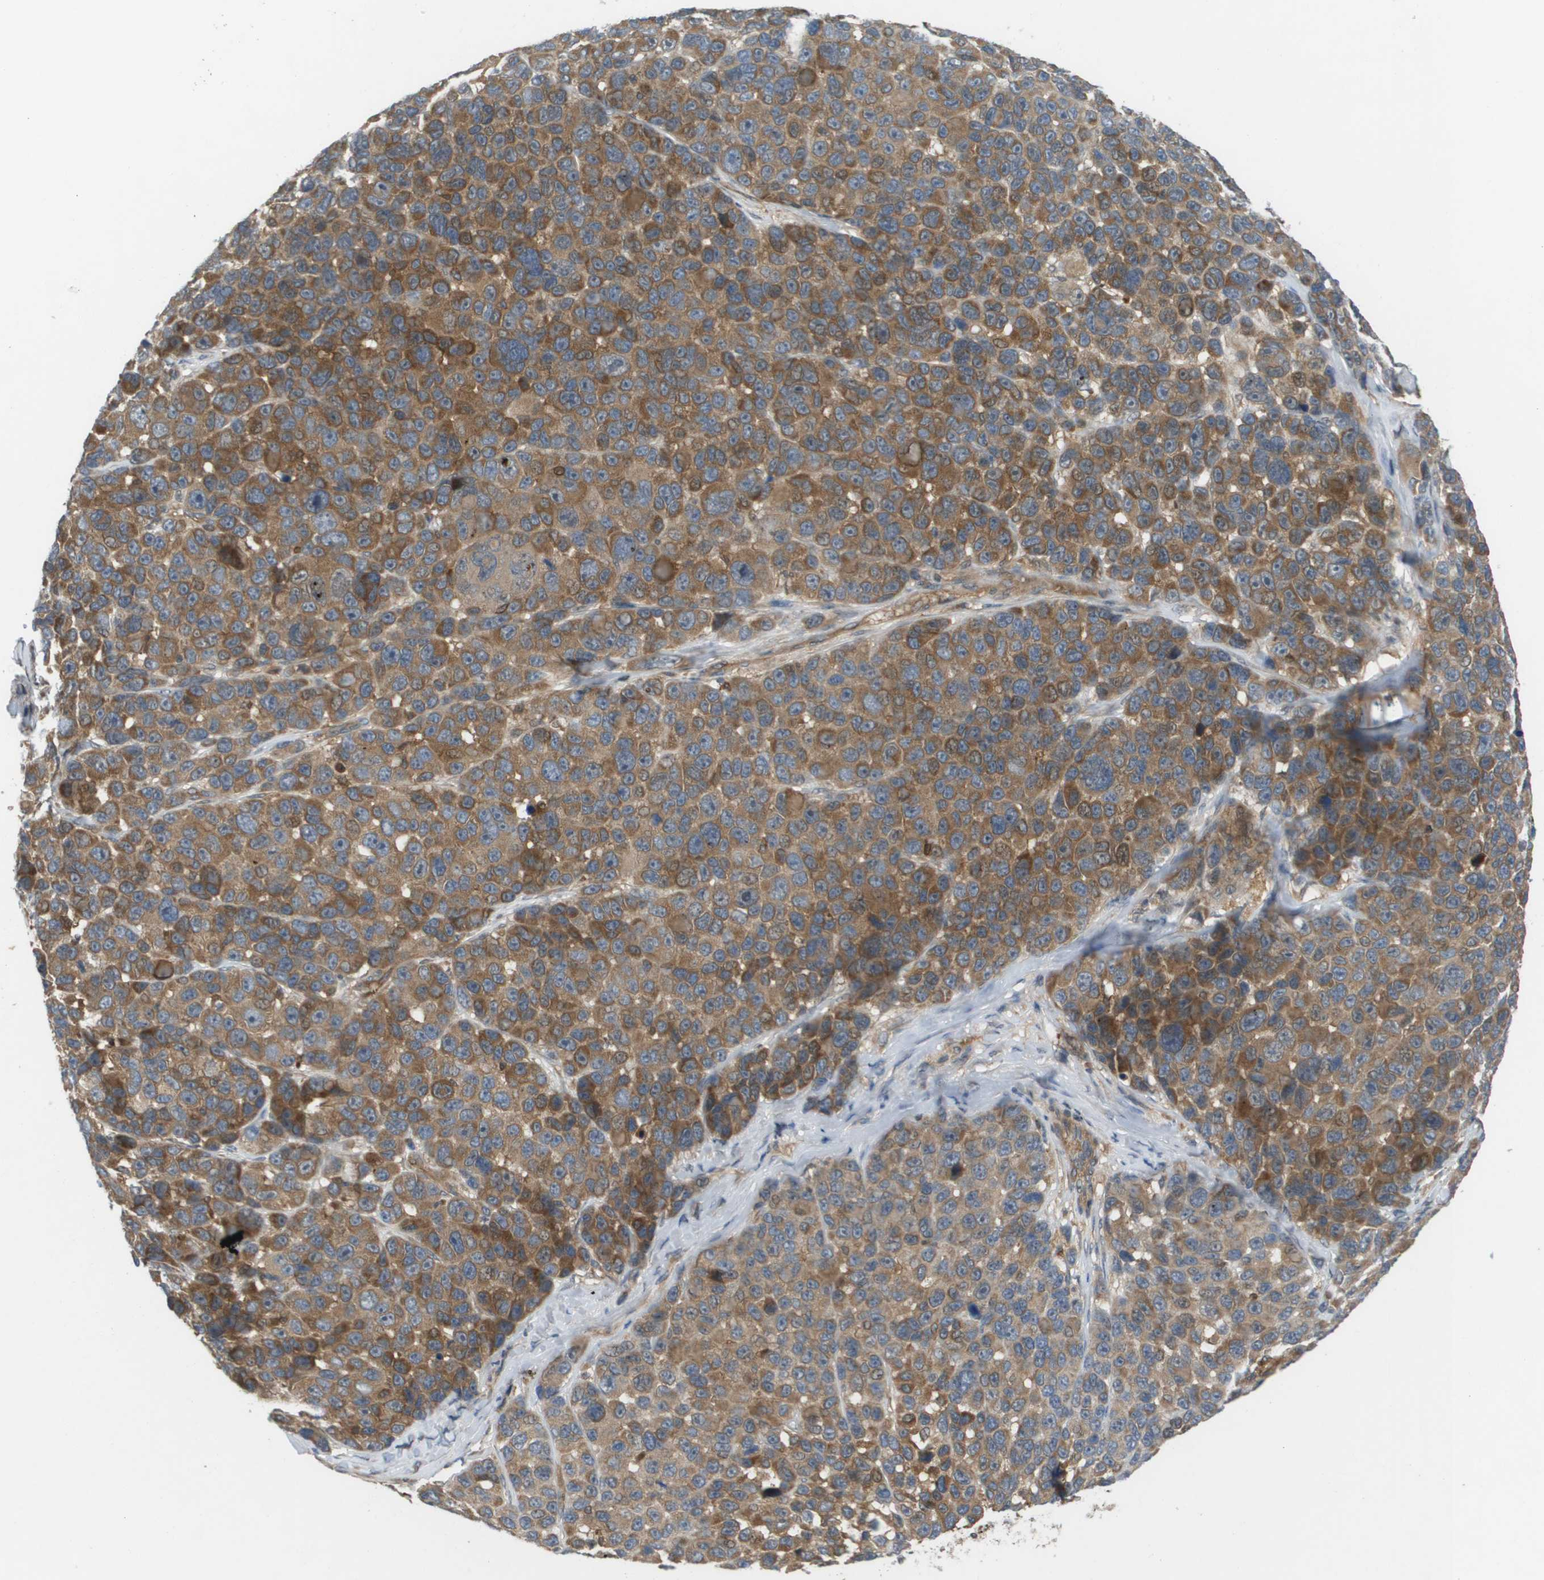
{"staining": {"intensity": "moderate", "quantity": ">75%", "location": "cytoplasmic/membranous"}, "tissue": "melanoma", "cell_type": "Tumor cells", "image_type": "cancer", "snomed": [{"axis": "morphology", "description": "Malignant melanoma, NOS"}, {"axis": "topography", "description": "Skin"}], "caption": "This histopathology image displays malignant melanoma stained with immunohistochemistry (IHC) to label a protein in brown. The cytoplasmic/membranous of tumor cells show moderate positivity for the protein. Nuclei are counter-stained blue.", "gene": "PALD1", "patient": {"sex": "male", "age": 53}}